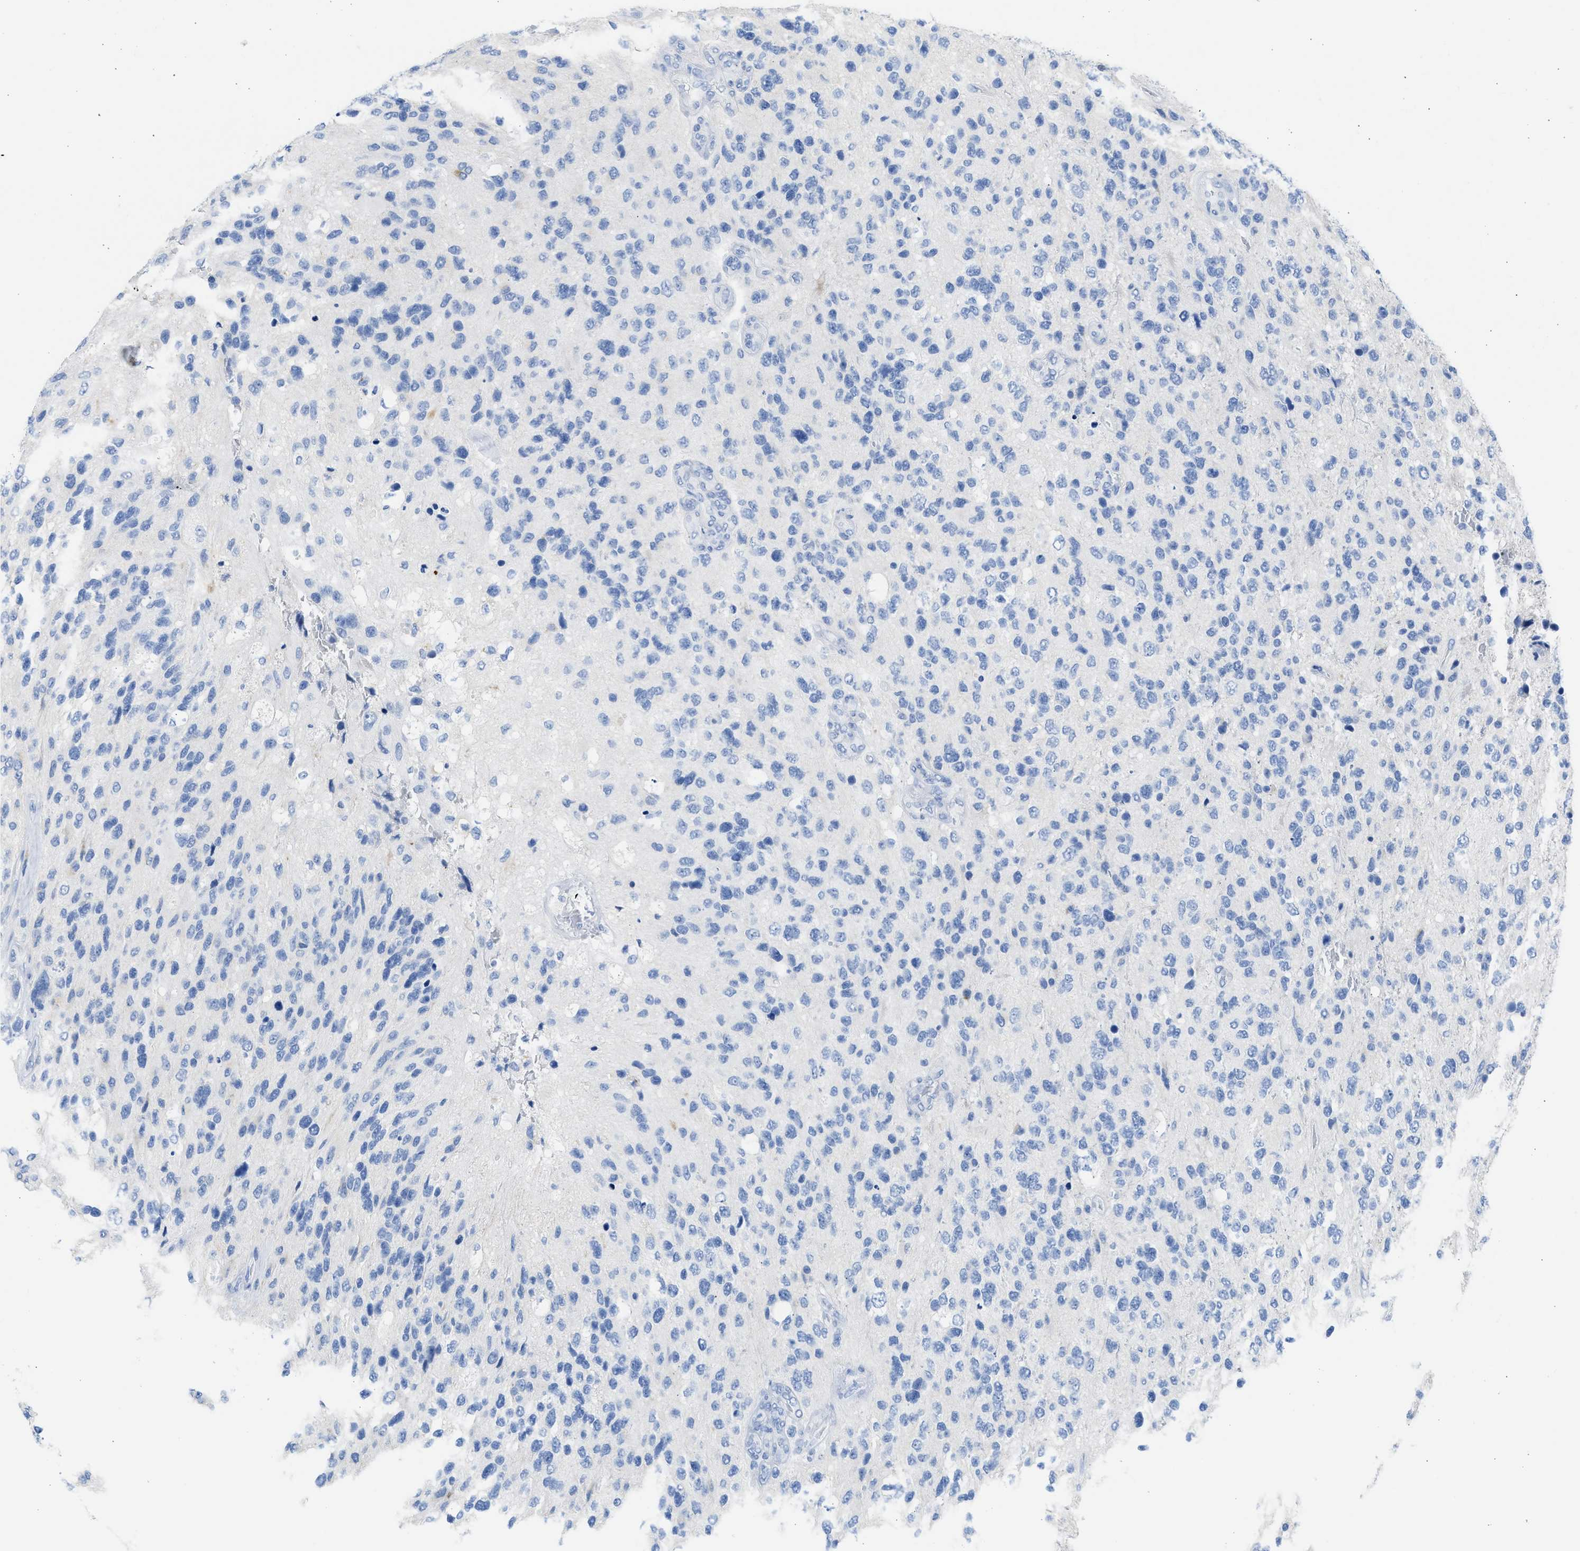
{"staining": {"intensity": "negative", "quantity": "none", "location": "none"}, "tissue": "glioma", "cell_type": "Tumor cells", "image_type": "cancer", "snomed": [{"axis": "morphology", "description": "Glioma, malignant, High grade"}, {"axis": "topography", "description": "Brain"}], "caption": "Immunohistochemistry (IHC) of human malignant glioma (high-grade) reveals no positivity in tumor cells. Brightfield microscopy of IHC stained with DAB (3,3'-diaminobenzidine) (brown) and hematoxylin (blue), captured at high magnification.", "gene": "SPATA3", "patient": {"sex": "female", "age": 58}}